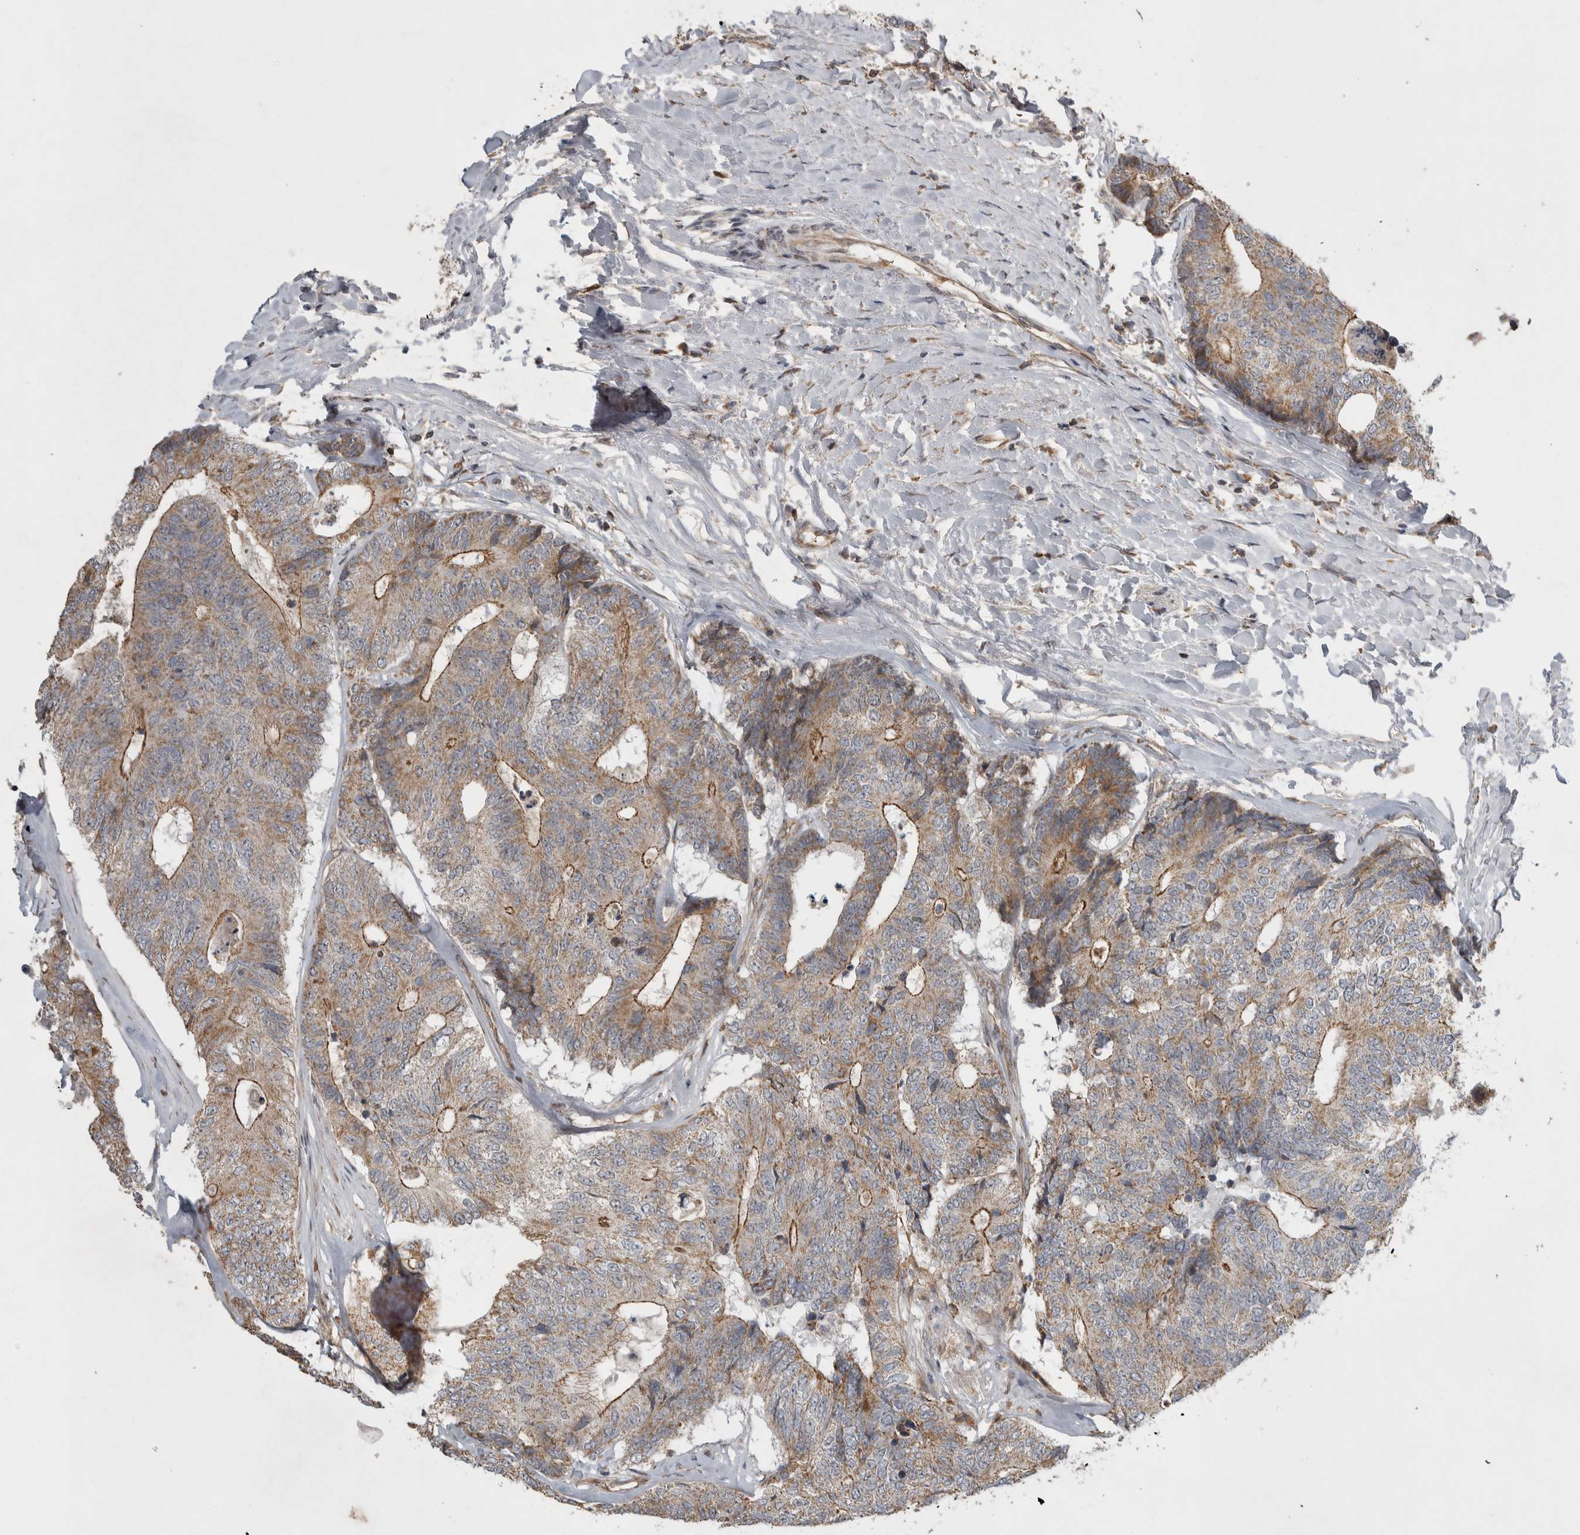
{"staining": {"intensity": "weak", "quantity": ">75%", "location": "cytoplasmic/membranous"}, "tissue": "colorectal cancer", "cell_type": "Tumor cells", "image_type": "cancer", "snomed": [{"axis": "morphology", "description": "Adenocarcinoma, NOS"}, {"axis": "topography", "description": "Colon"}], "caption": "A micrograph of human colorectal adenocarcinoma stained for a protein exhibits weak cytoplasmic/membranous brown staining in tumor cells.", "gene": "KCNIP1", "patient": {"sex": "female", "age": 67}}